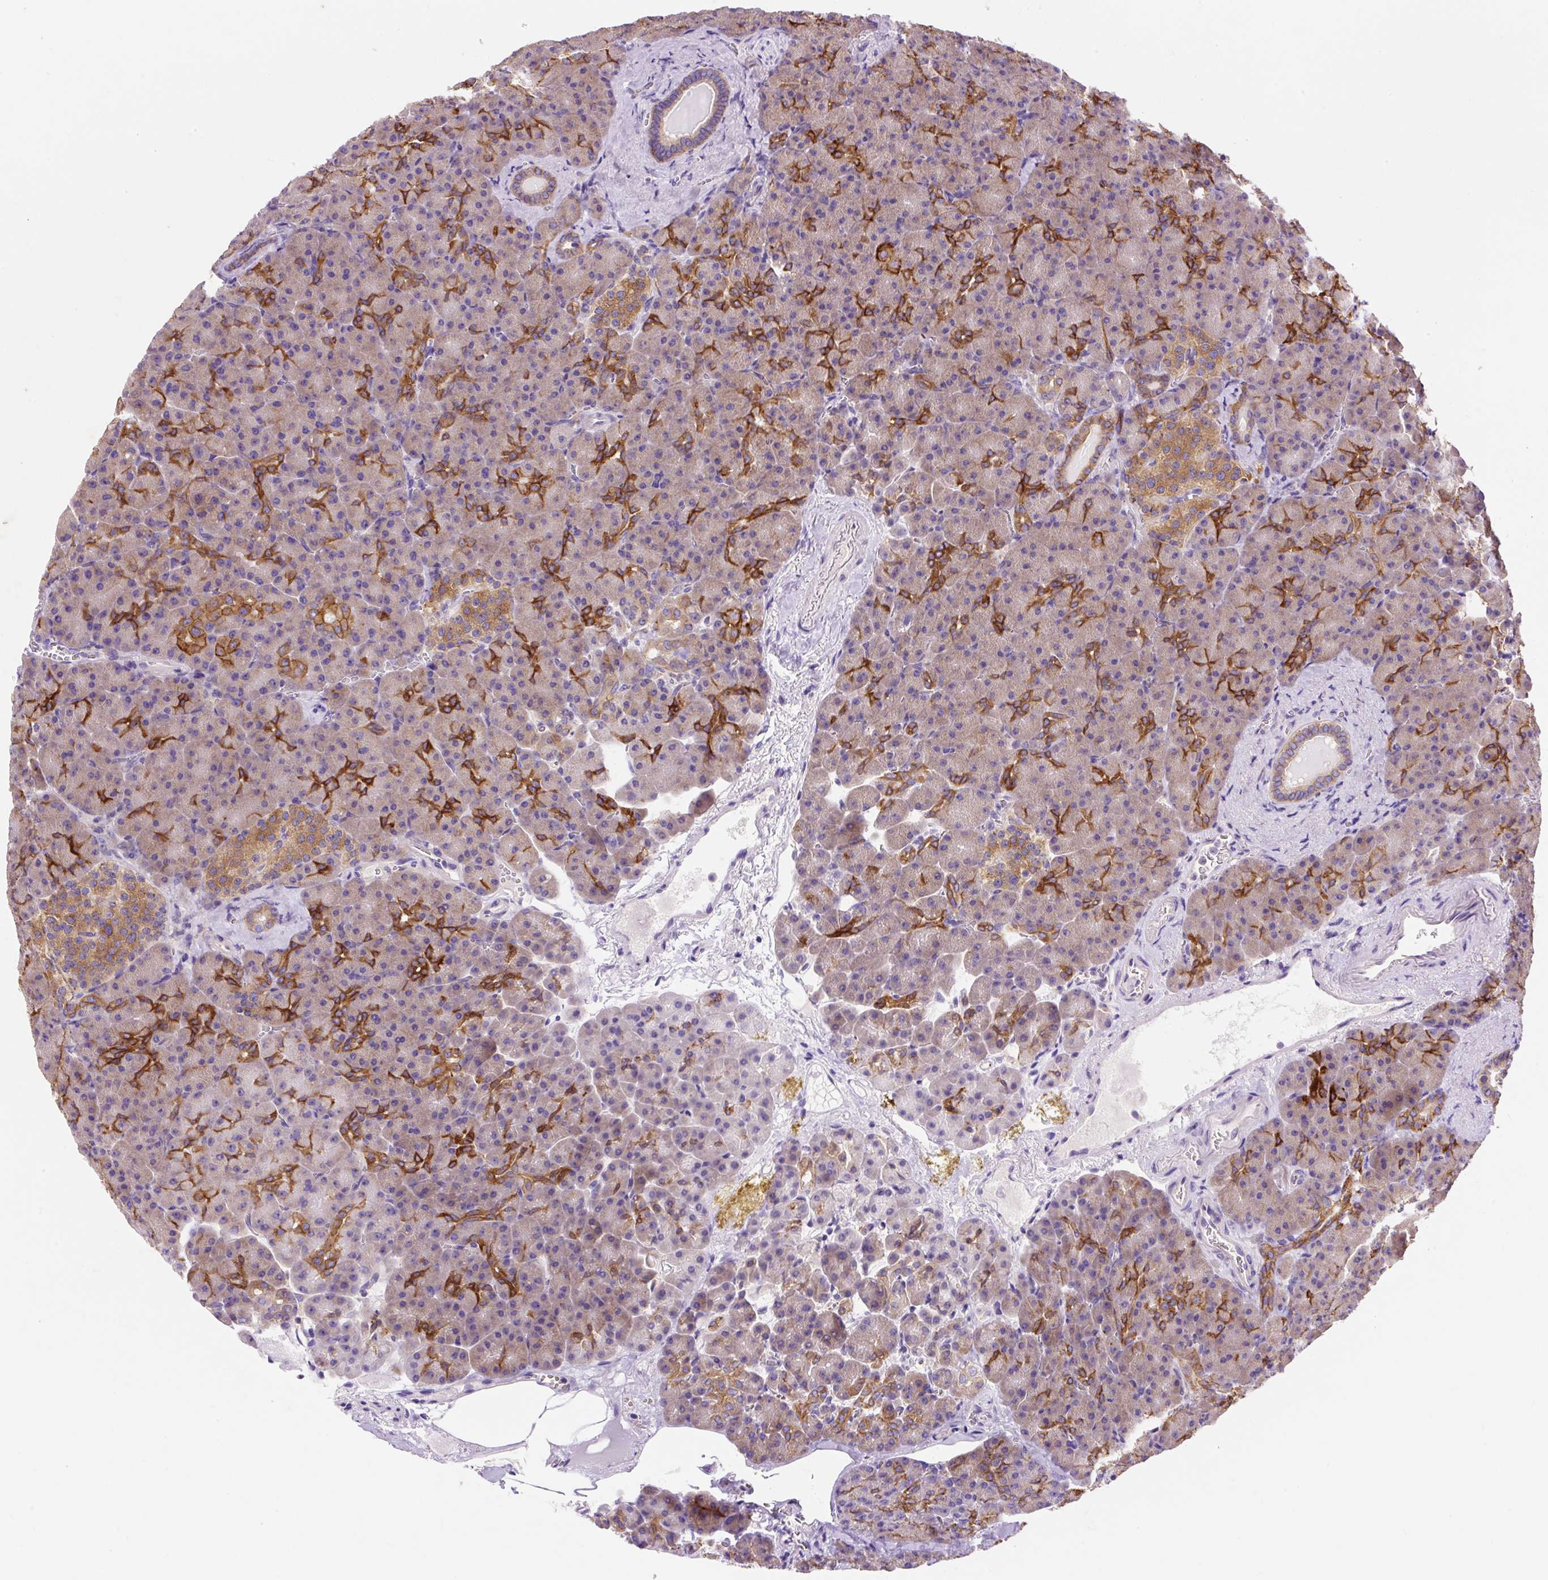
{"staining": {"intensity": "strong", "quantity": "25%-75%", "location": "cytoplasmic/membranous"}, "tissue": "pancreas", "cell_type": "Exocrine glandular cells", "image_type": "normal", "snomed": [{"axis": "morphology", "description": "Normal tissue, NOS"}, {"axis": "topography", "description": "Pancreas"}], "caption": "Pancreas stained for a protein (brown) shows strong cytoplasmic/membranous positive positivity in approximately 25%-75% of exocrine glandular cells.", "gene": "OR4K15", "patient": {"sex": "female", "age": 74}}